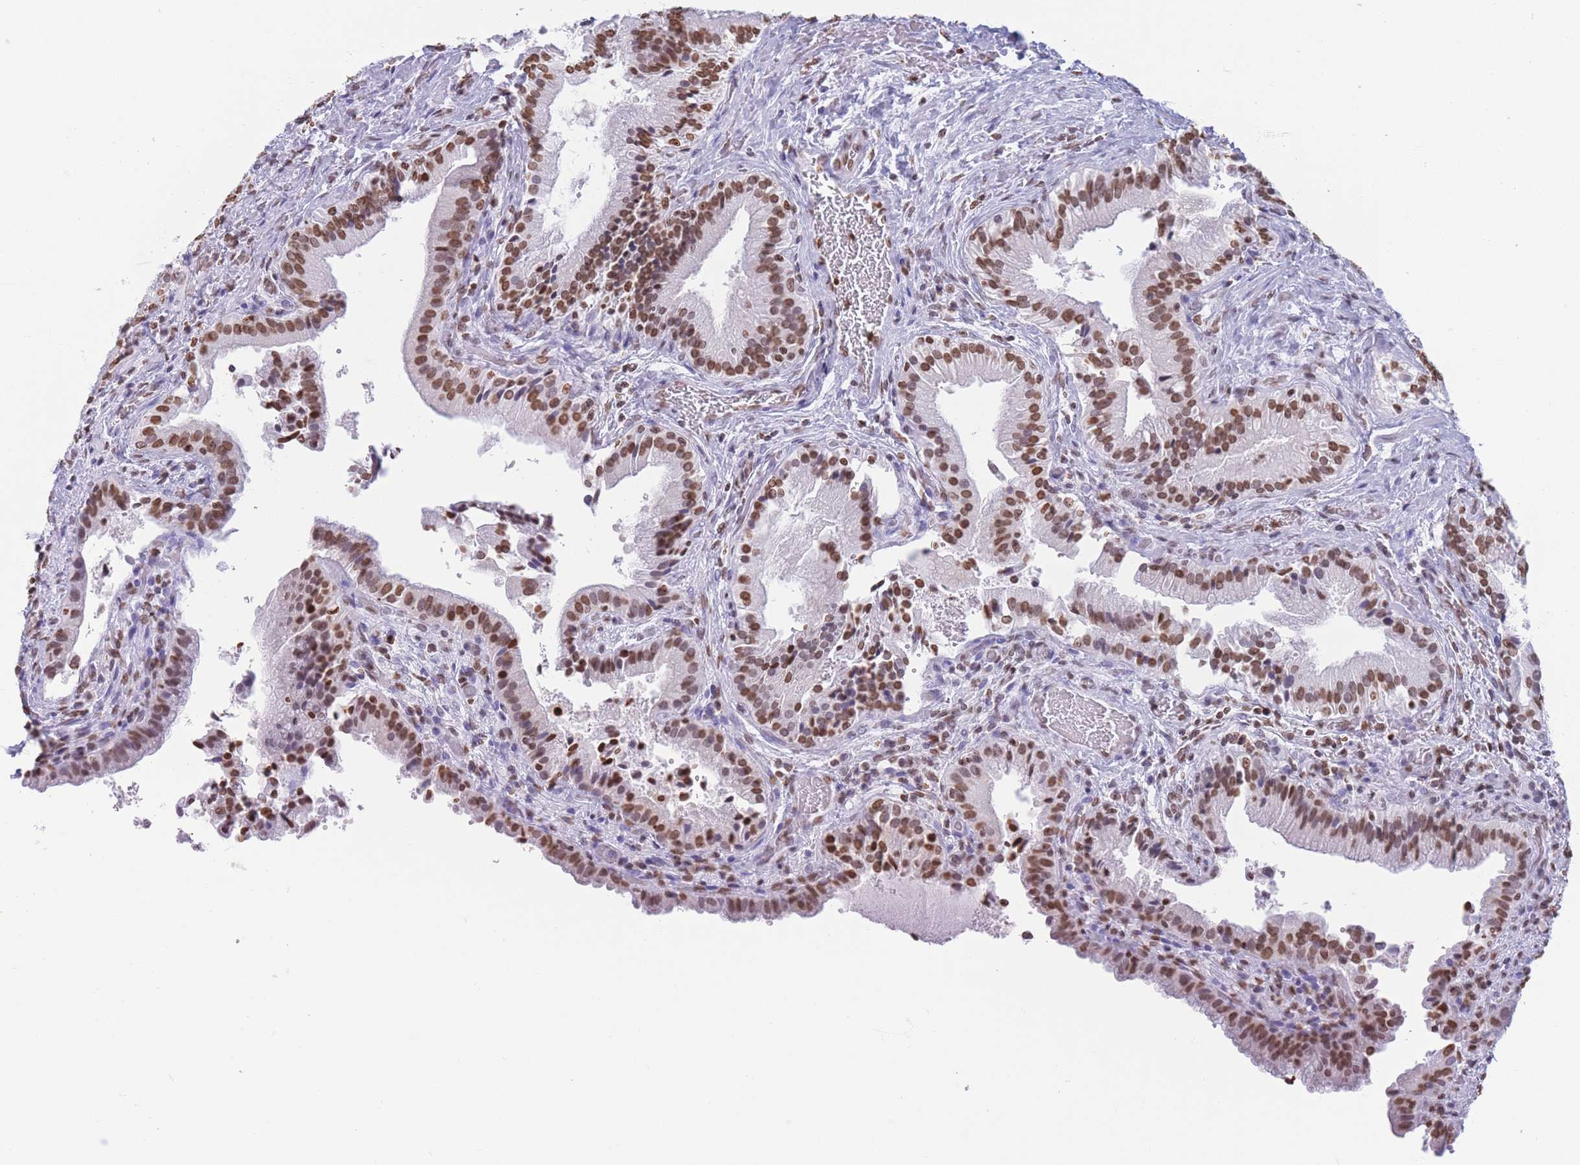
{"staining": {"intensity": "strong", "quantity": ">75%", "location": "nuclear"}, "tissue": "gallbladder", "cell_type": "Glandular cells", "image_type": "normal", "snomed": [{"axis": "morphology", "description": "Normal tissue, NOS"}, {"axis": "topography", "description": "Gallbladder"}], "caption": "High-magnification brightfield microscopy of benign gallbladder stained with DAB (3,3'-diaminobenzidine) (brown) and counterstained with hematoxylin (blue). glandular cells exhibit strong nuclear expression is identified in about>75% of cells.", "gene": "RYK", "patient": {"sex": "male", "age": 24}}